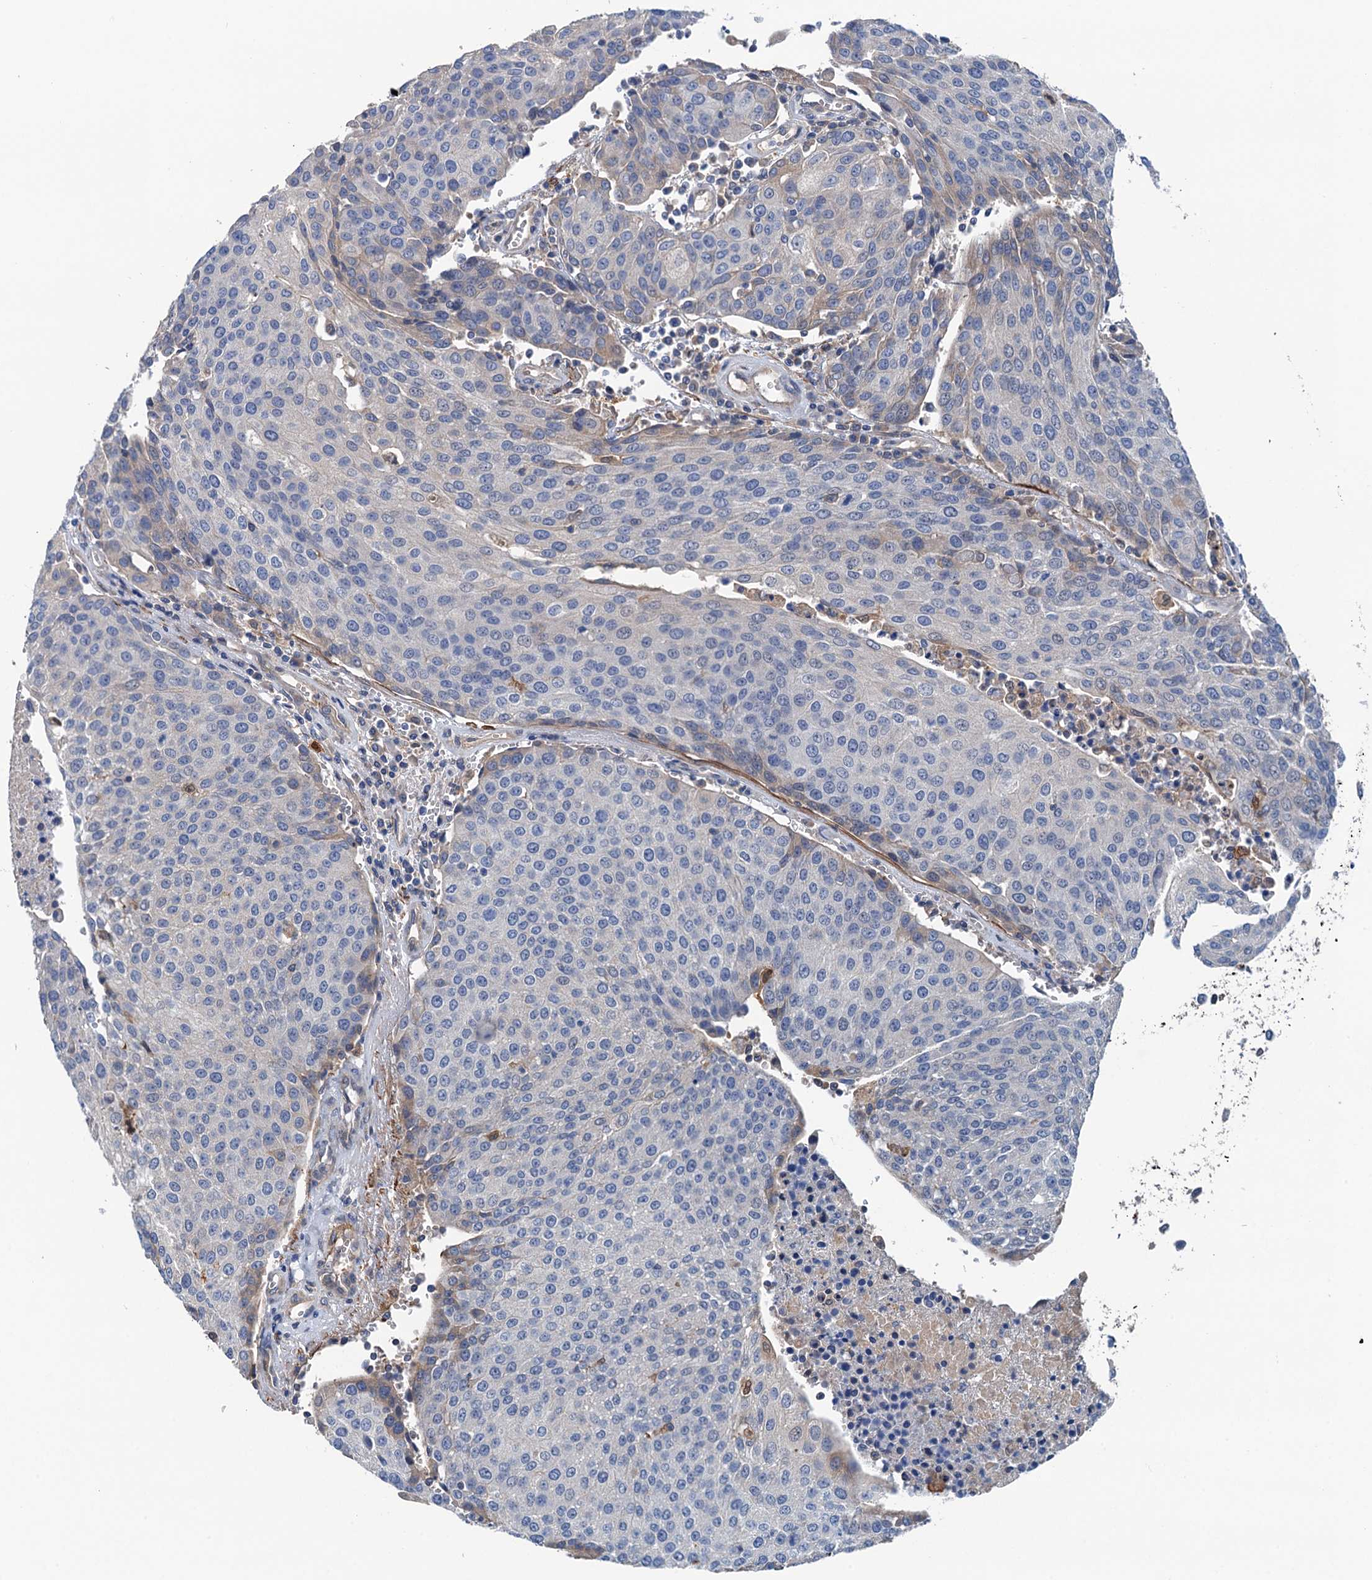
{"staining": {"intensity": "negative", "quantity": "none", "location": "none"}, "tissue": "urothelial cancer", "cell_type": "Tumor cells", "image_type": "cancer", "snomed": [{"axis": "morphology", "description": "Urothelial carcinoma, High grade"}, {"axis": "topography", "description": "Urinary bladder"}], "caption": "Protein analysis of urothelial carcinoma (high-grade) demonstrates no significant positivity in tumor cells.", "gene": "CSTPP1", "patient": {"sex": "female", "age": 85}}